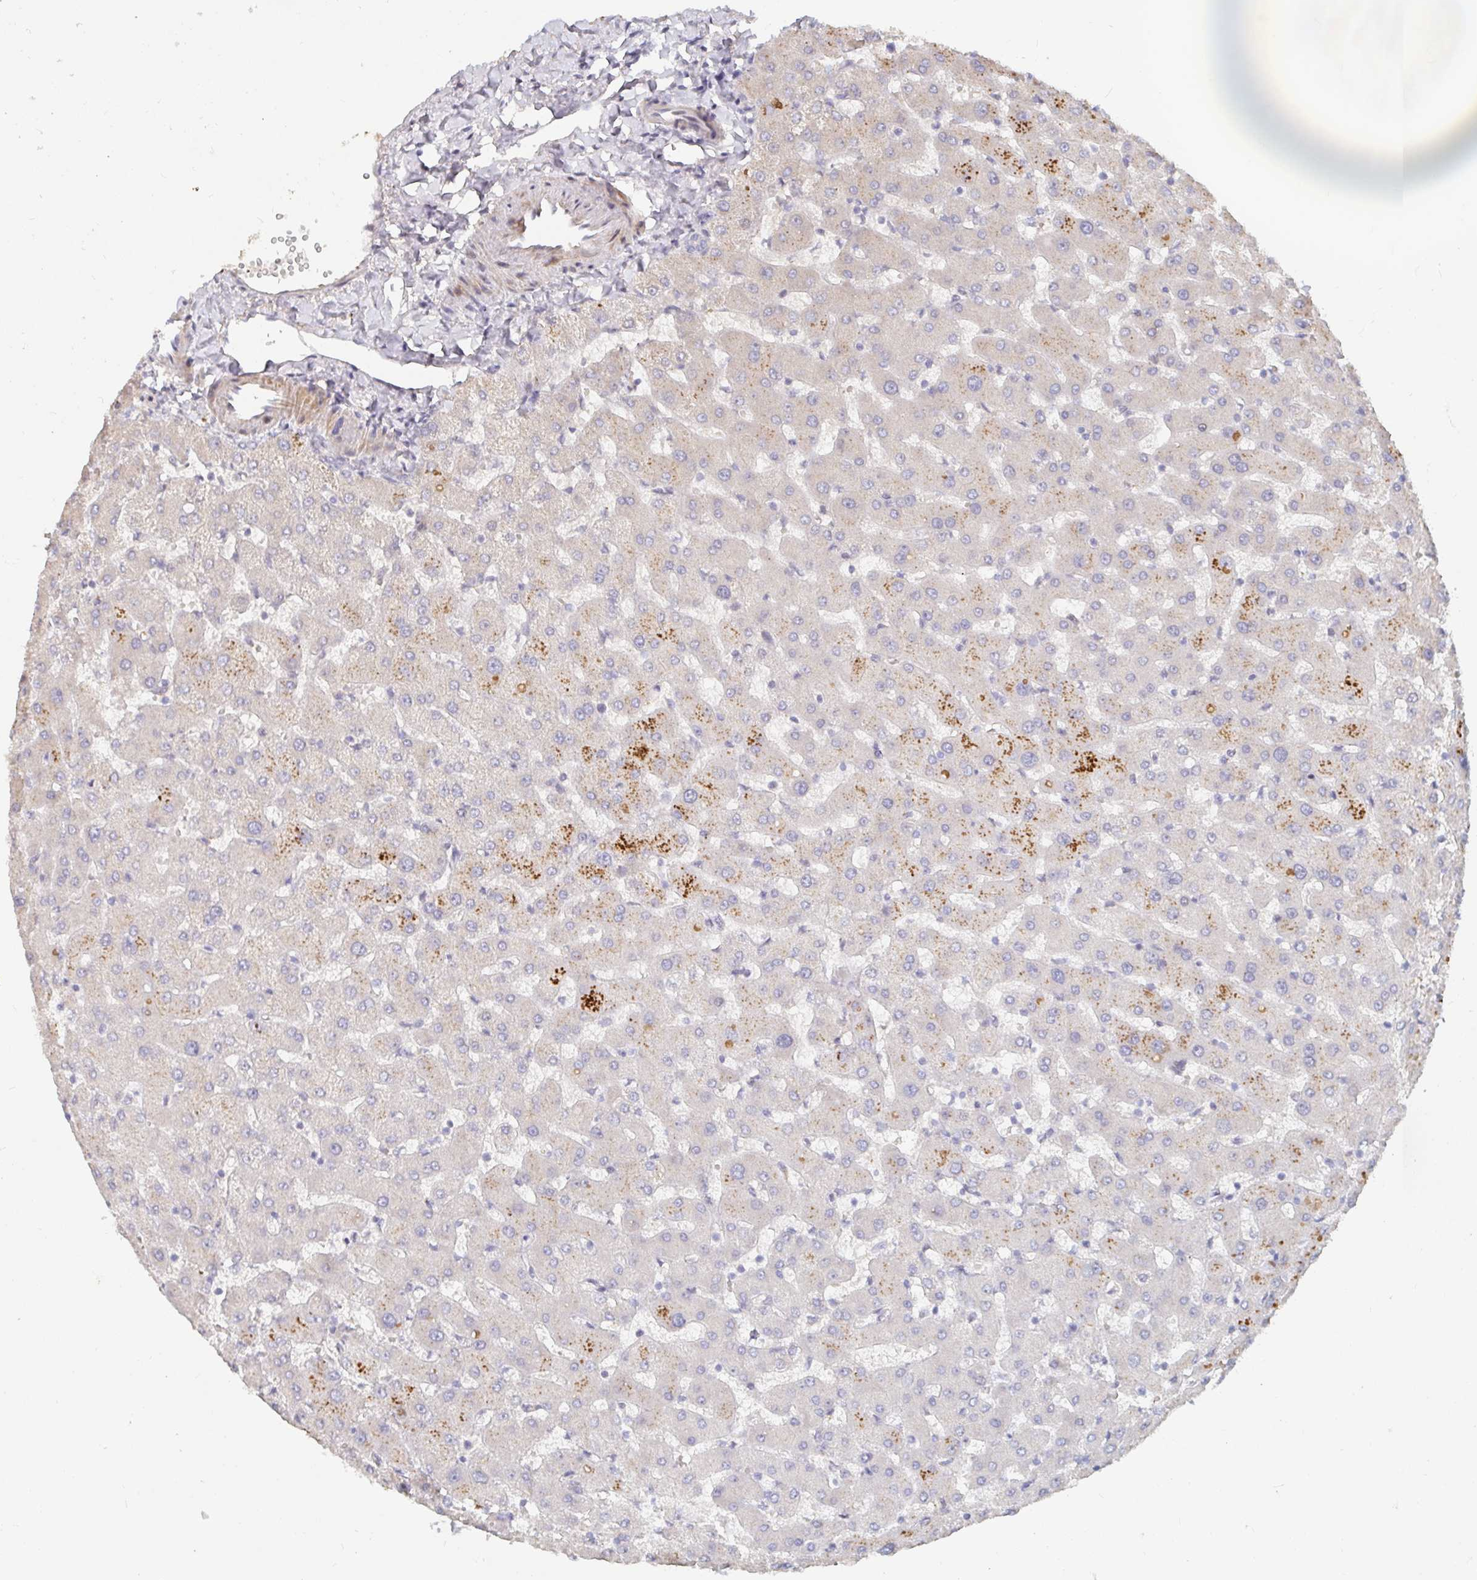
{"staining": {"intensity": "negative", "quantity": "none", "location": "none"}, "tissue": "liver", "cell_type": "Cholangiocytes", "image_type": "normal", "snomed": [{"axis": "morphology", "description": "Normal tissue, NOS"}, {"axis": "topography", "description": "Liver"}], "caption": "Immunohistochemistry (IHC) micrograph of benign liver: liver stained with DAB exhibits no significant protein staining in cholangiocytes.", "gene": "NME9", "patient": {"sex": "female", "age": 63}}